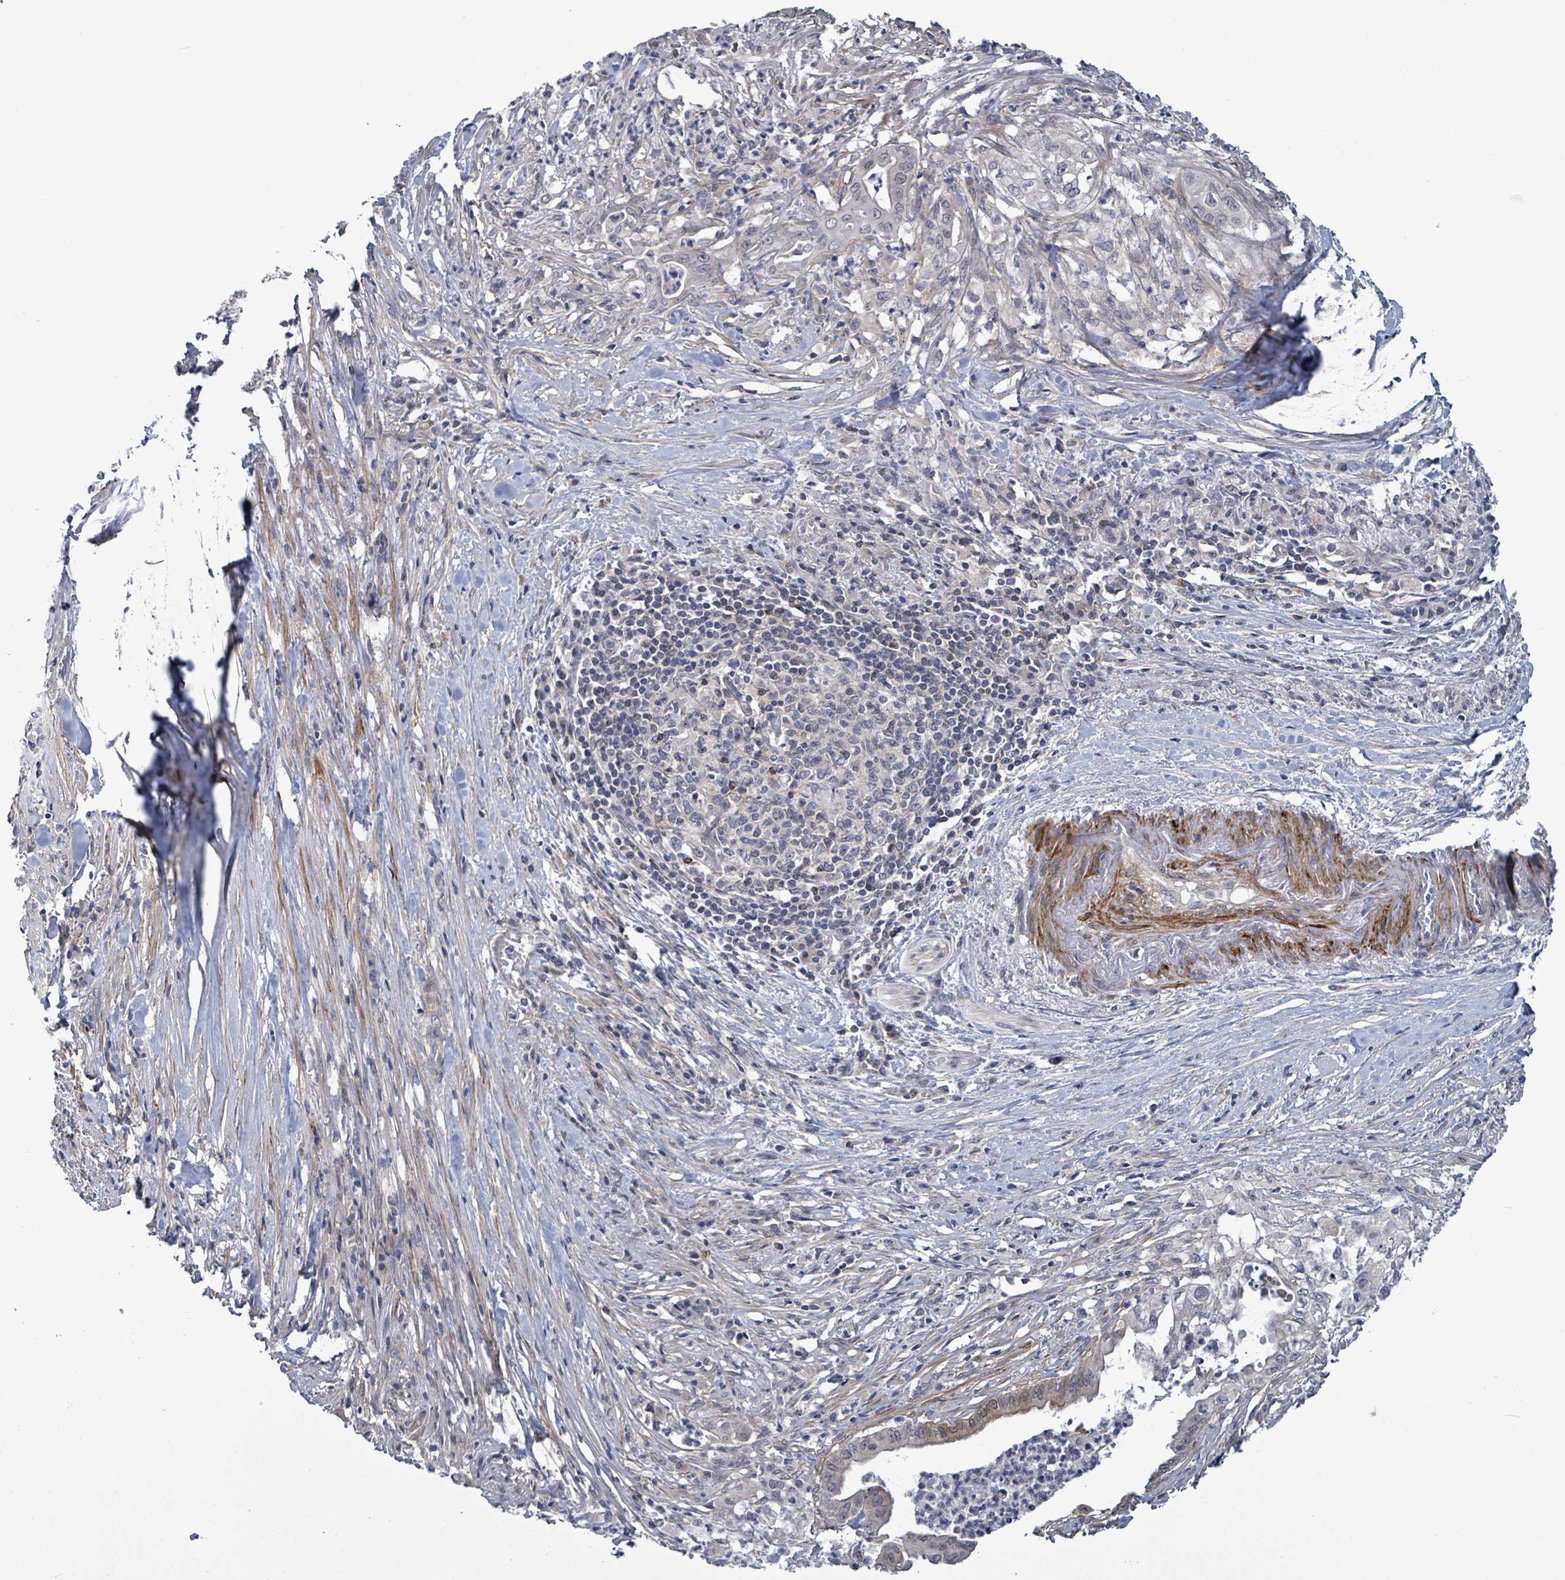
{"staining": {"intensity": "negative", "quantity": "none", "location": "none"}, "tissue": "pancreatic cancer", "cell_type": "Tumor cells", "image_type": "cancer", "snomed": [{"axis": "morphology", "description": "Adenocarcinoma, NOS"}, {"axis": "topography", "description": "Pancreas"}], "caption": "A photomicrograph of human pancreatic cancer is negative for staining in tumor cells. (DAB (3,3'-diaminobenzidine) immunohistochemistry with hematoxylin counter stain).", "gene": "AMMECR1", "patient": {"sex": "male", "age": 58}}